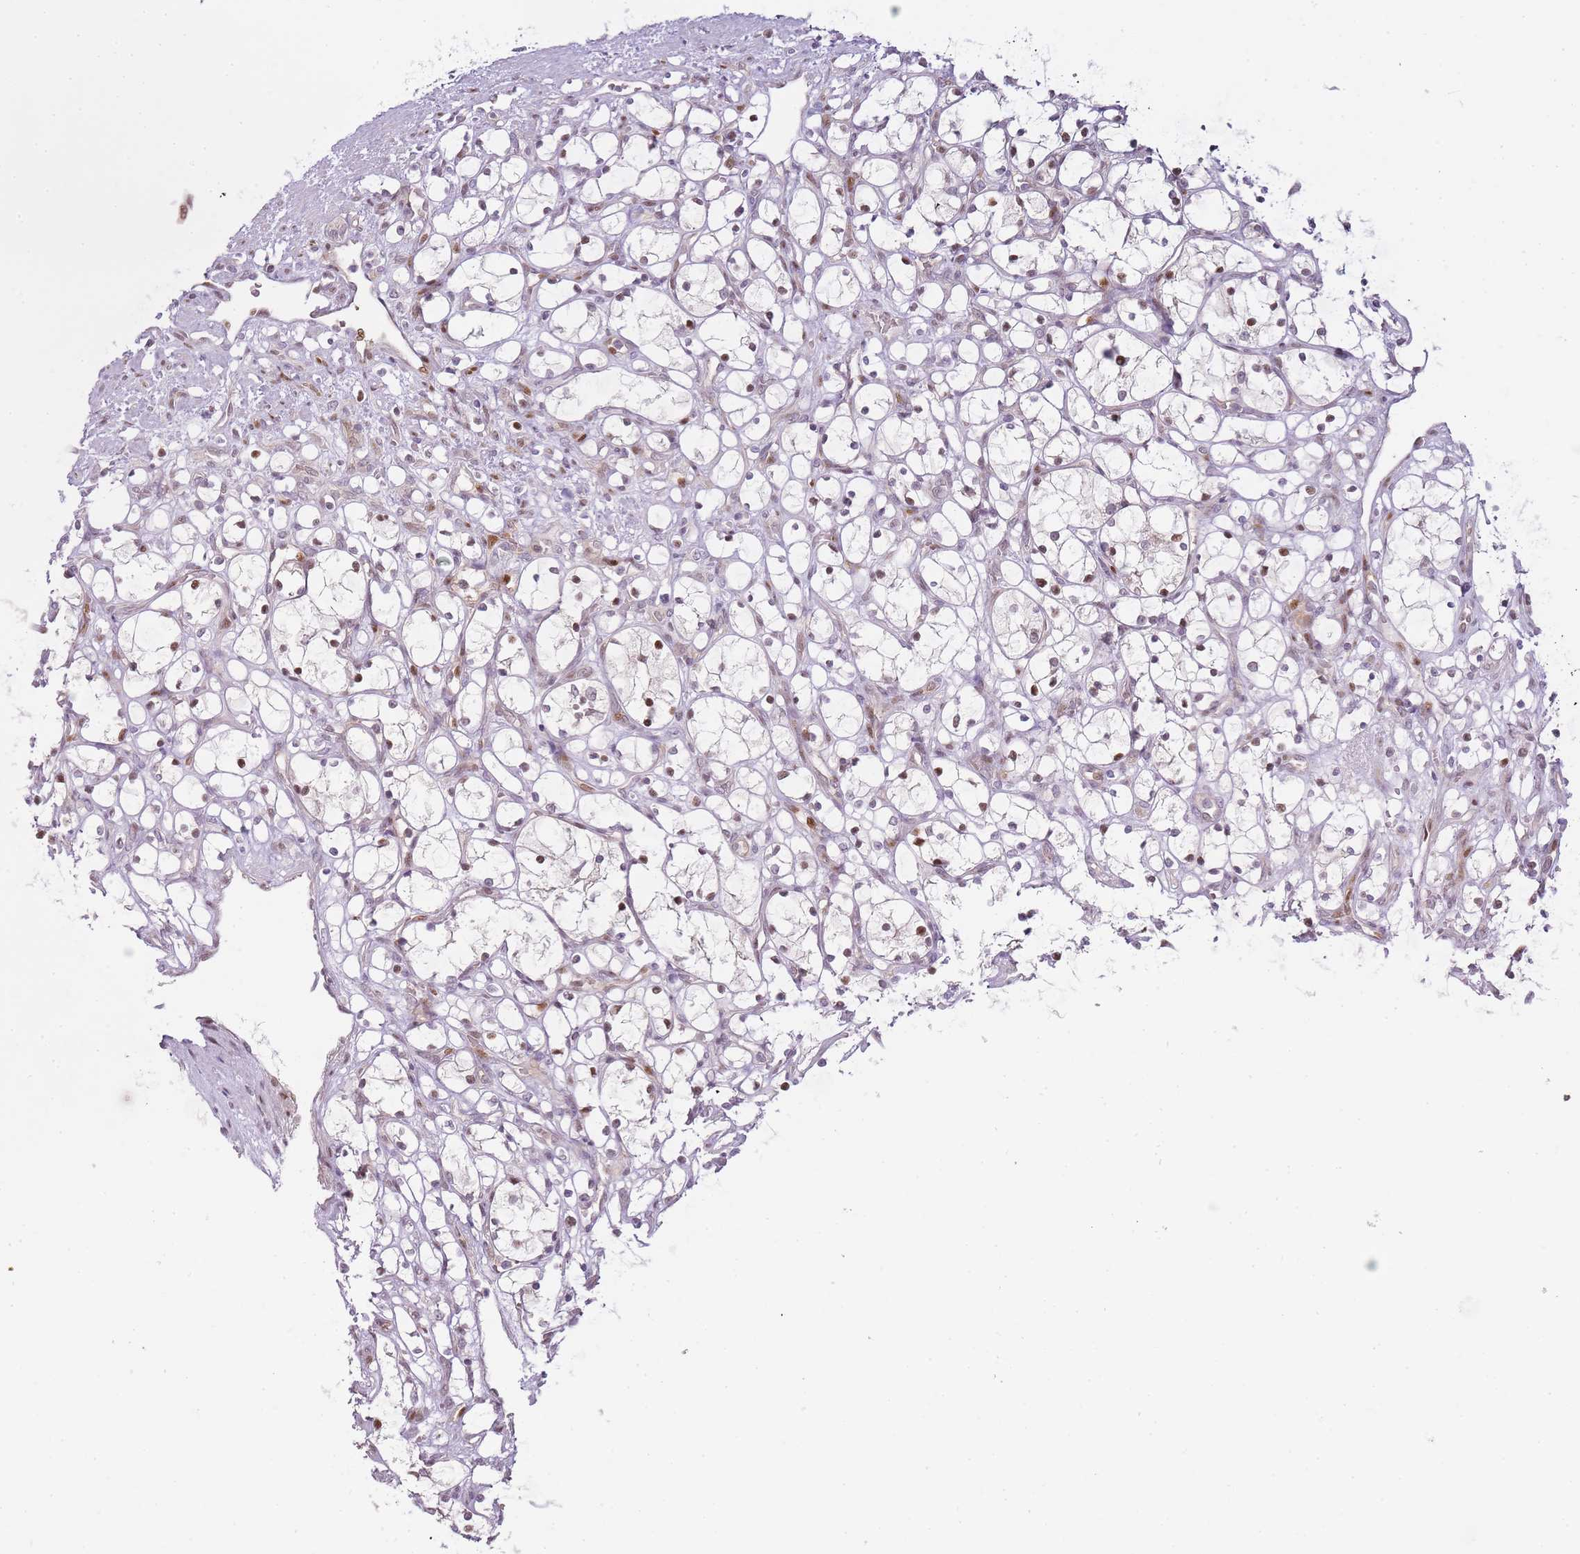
{"staining": {"intensity": "strong", "quantity": "<25%", "location": "nuclear"}, "tissue": "renal cancer", "cell_type": "Tumor cells", "image_type": "cancer", "snomed": [{"axis": "morphology", "description": "Adenocarcinoma, NOS"}, {"axis": "topography", "description": "Kidney"}], "caption": "This image exhibits immunohistochemistry staining of human renal cancer (adenocarcinoma), with medium strong nuclear positivity in approximately <25% of tumor cells.", "gene": "OGG1", "patient": {"sex": "female", "age": 69}}